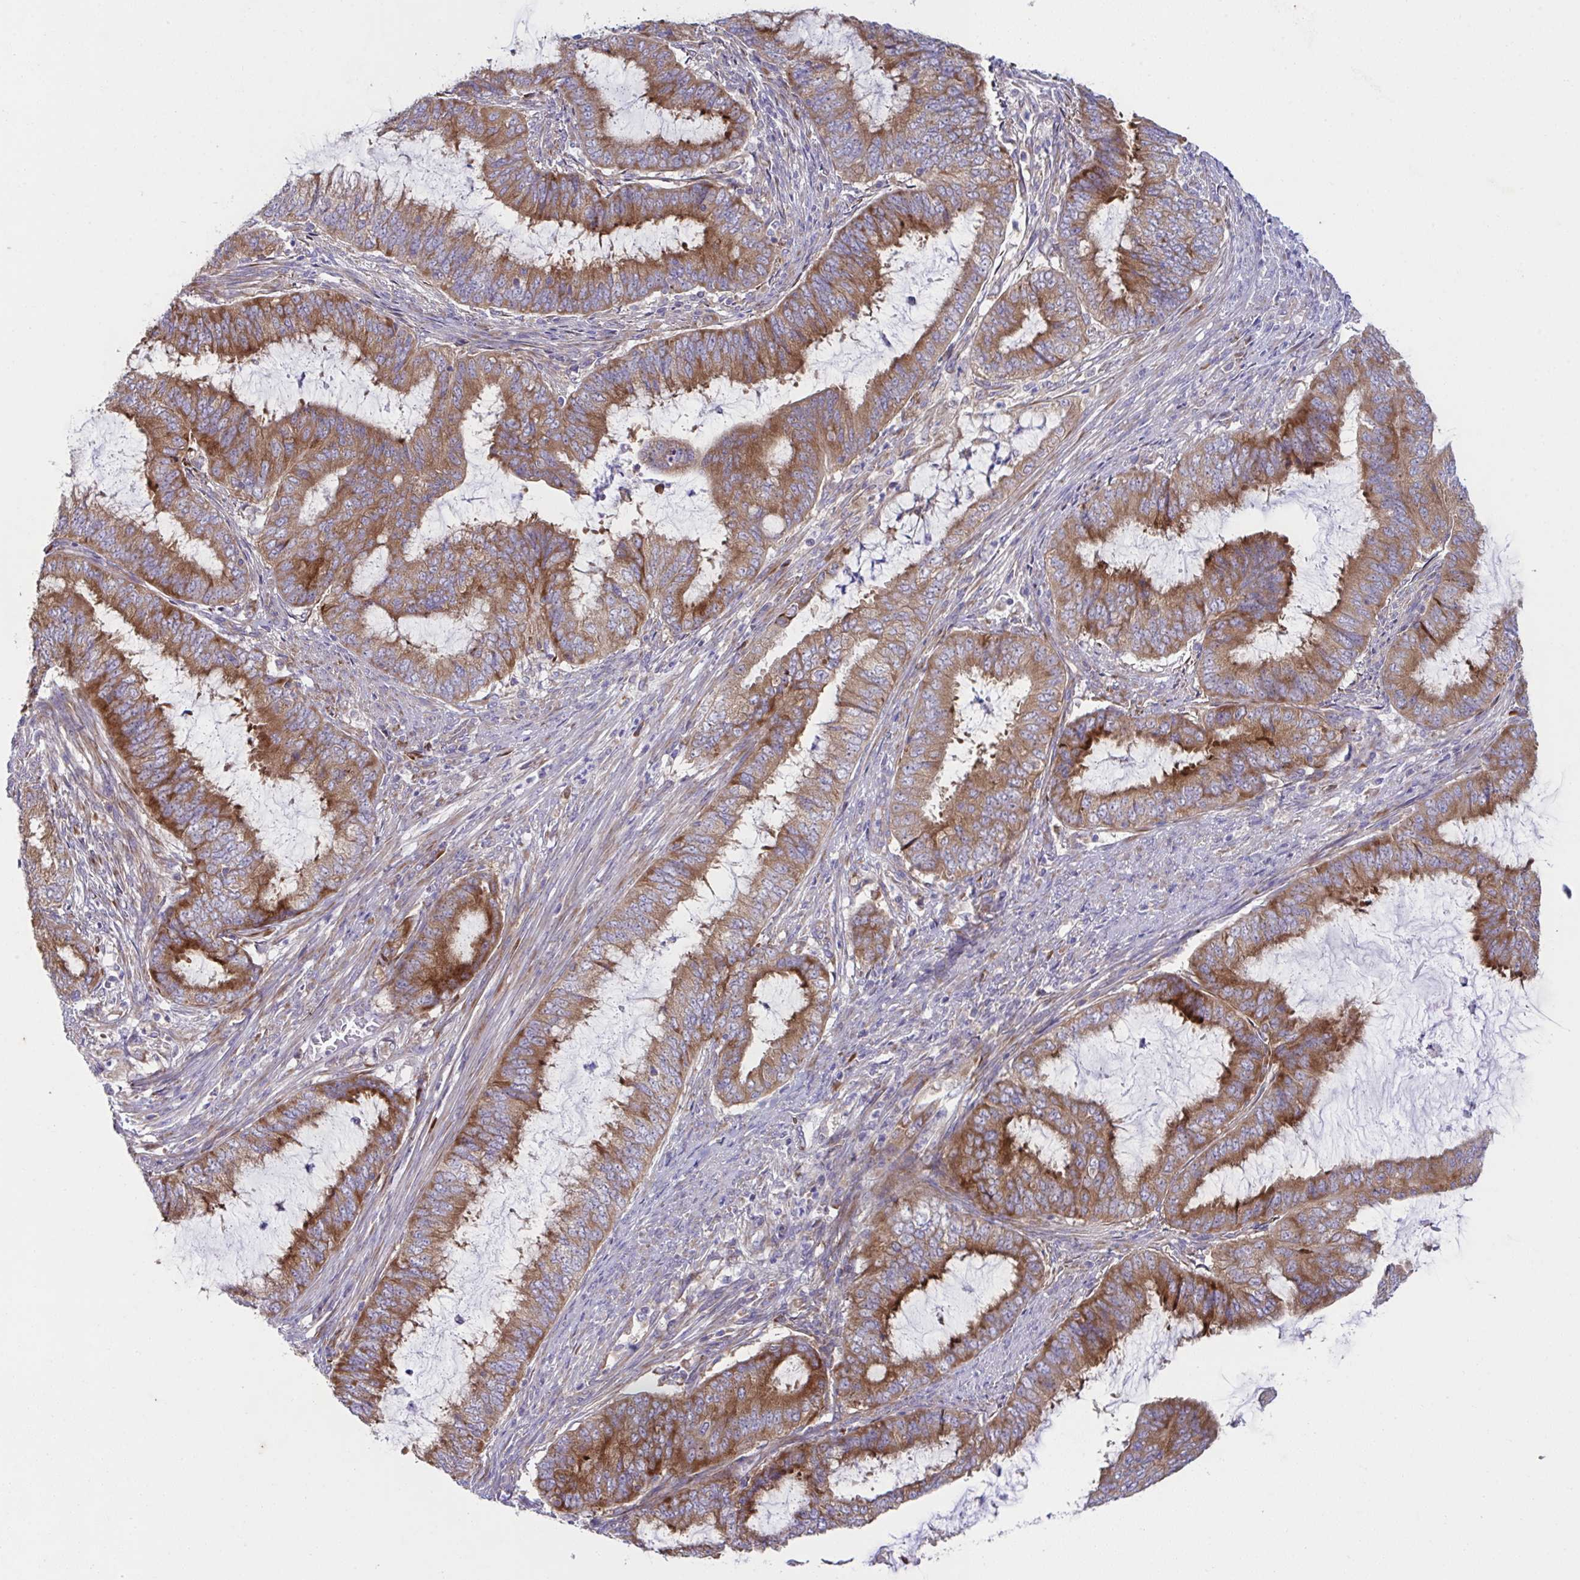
{"staining": {"intensity": "strong", "quantity": ">75%", "location": "cytoplasmic/membranous"}, "tissue": "endometrial cancer", "cell_type": "Tumor cells", "image_type": "cancer", "snomed": [{"axis": "morphology", "description": "Adenocarcinoma, NOS"}, {"axis": "topography", "description": "Endometrium"}], "caption": "Immunohistochemistry (IHC) of human adenocarcinoma (endometrial) displays high levels of strong cytoplasmic/membranous staining in about >75% of tumor cells. Using DAB (3,3'-diaminobenzidine) (brown) and hematoxylin (blue) stains, captured at high magnification using brightfield microscopy.", "gene": "FAU", "patient": {"sex": "female", "age": 51}}